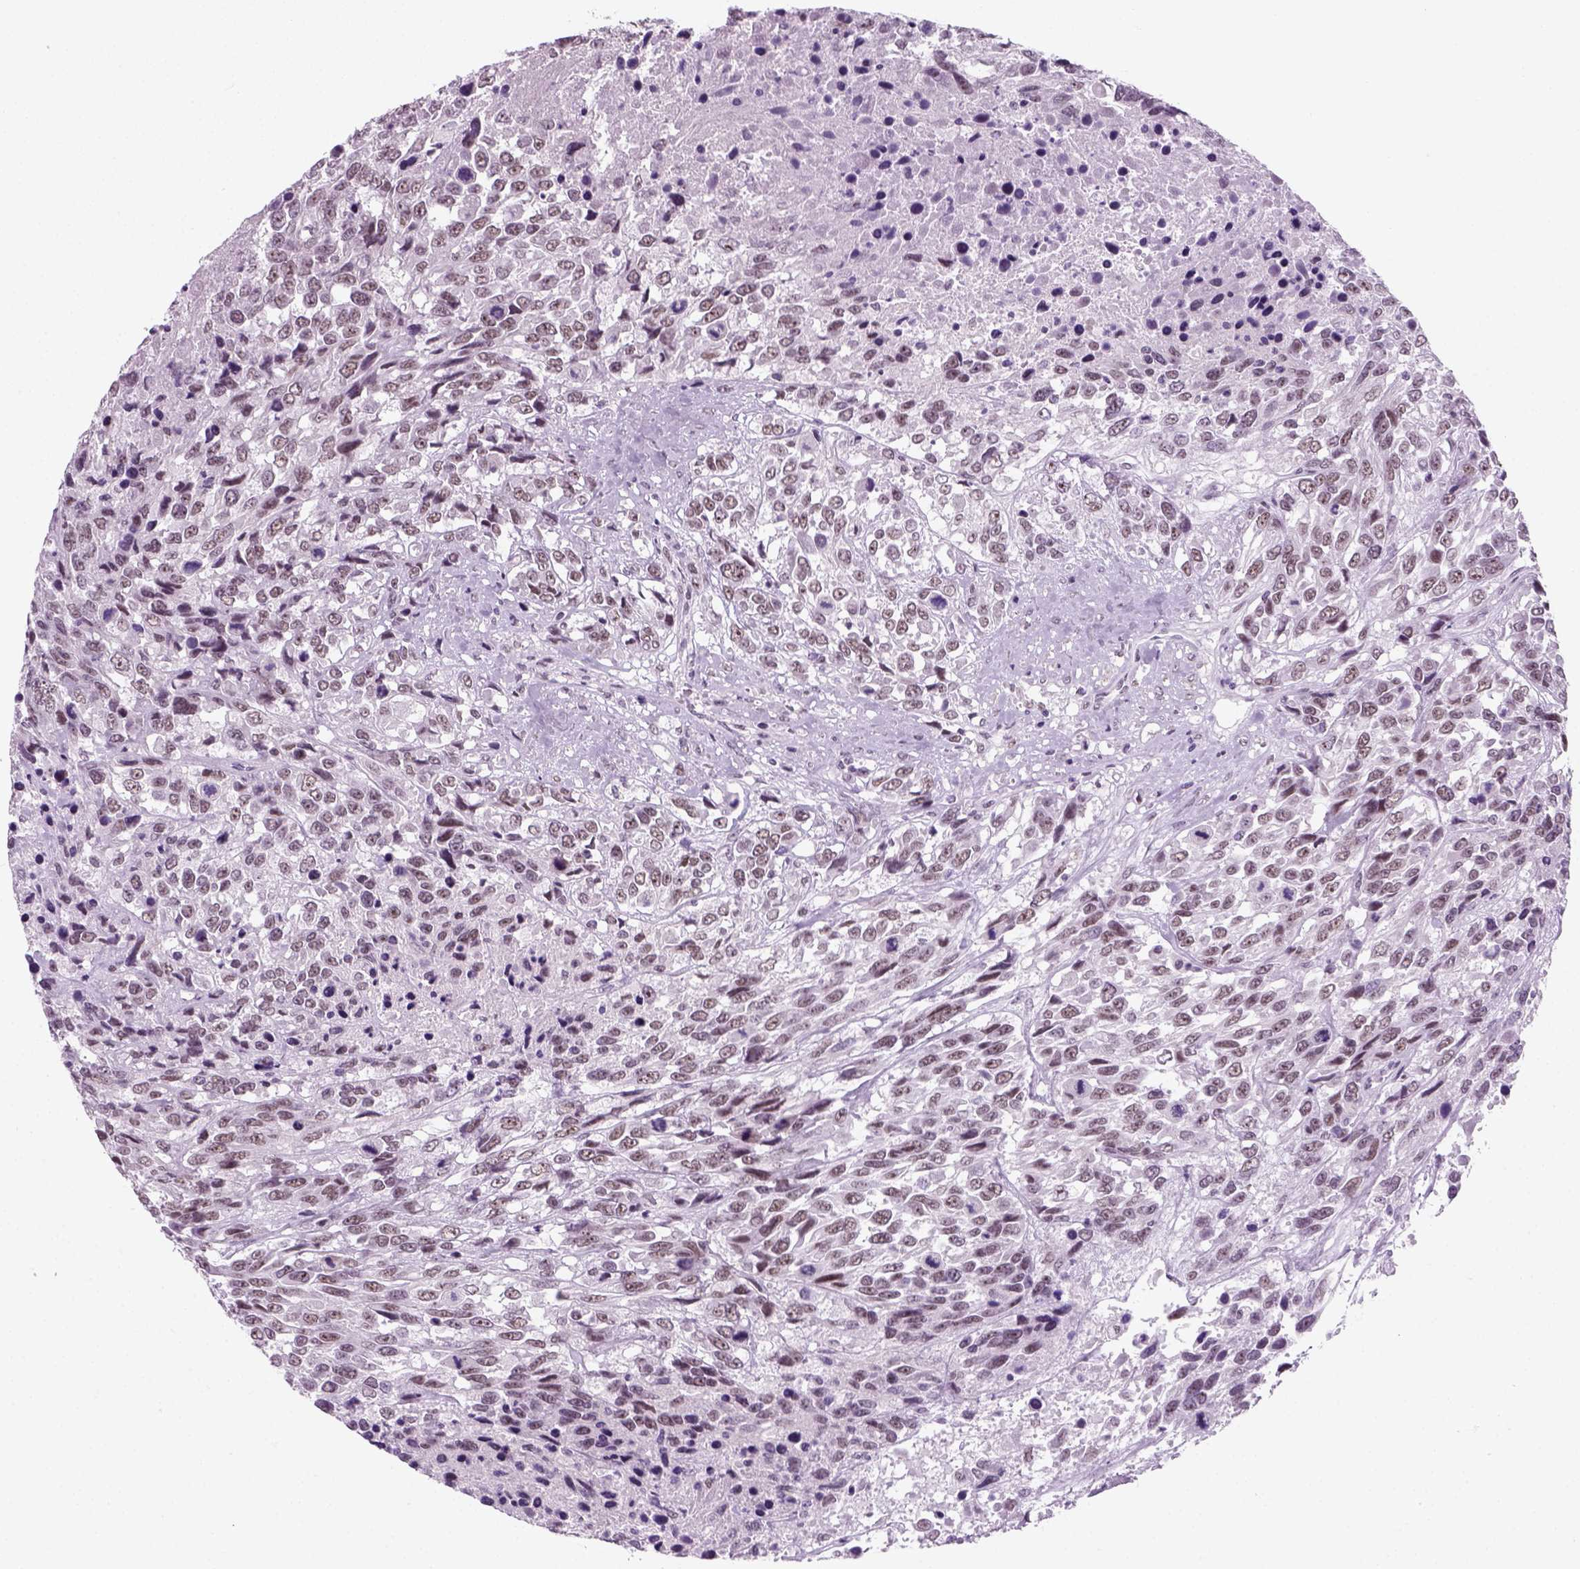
{"staining": {"intensity": "weak", "quantity": ">75%", "location": "nuclear"}, "tissue": "urothelial cancer", "cell_type": "Tumor cells", "image_type": "cancer", "snomed": [{"axis": "morphology", "description": "Urothelial carcinoma, High grade"}, {"axis": "topography", "description": "Urinary bladder"}], "caption": "This photomicrograph shows immunohistochemistry (IHC) staining of human urothelial cancer, with low weak nuclear positivity in about >75% of tumor cells.", "gene": "ZNF865", "patient": {"sex": "female", "age": 70}}